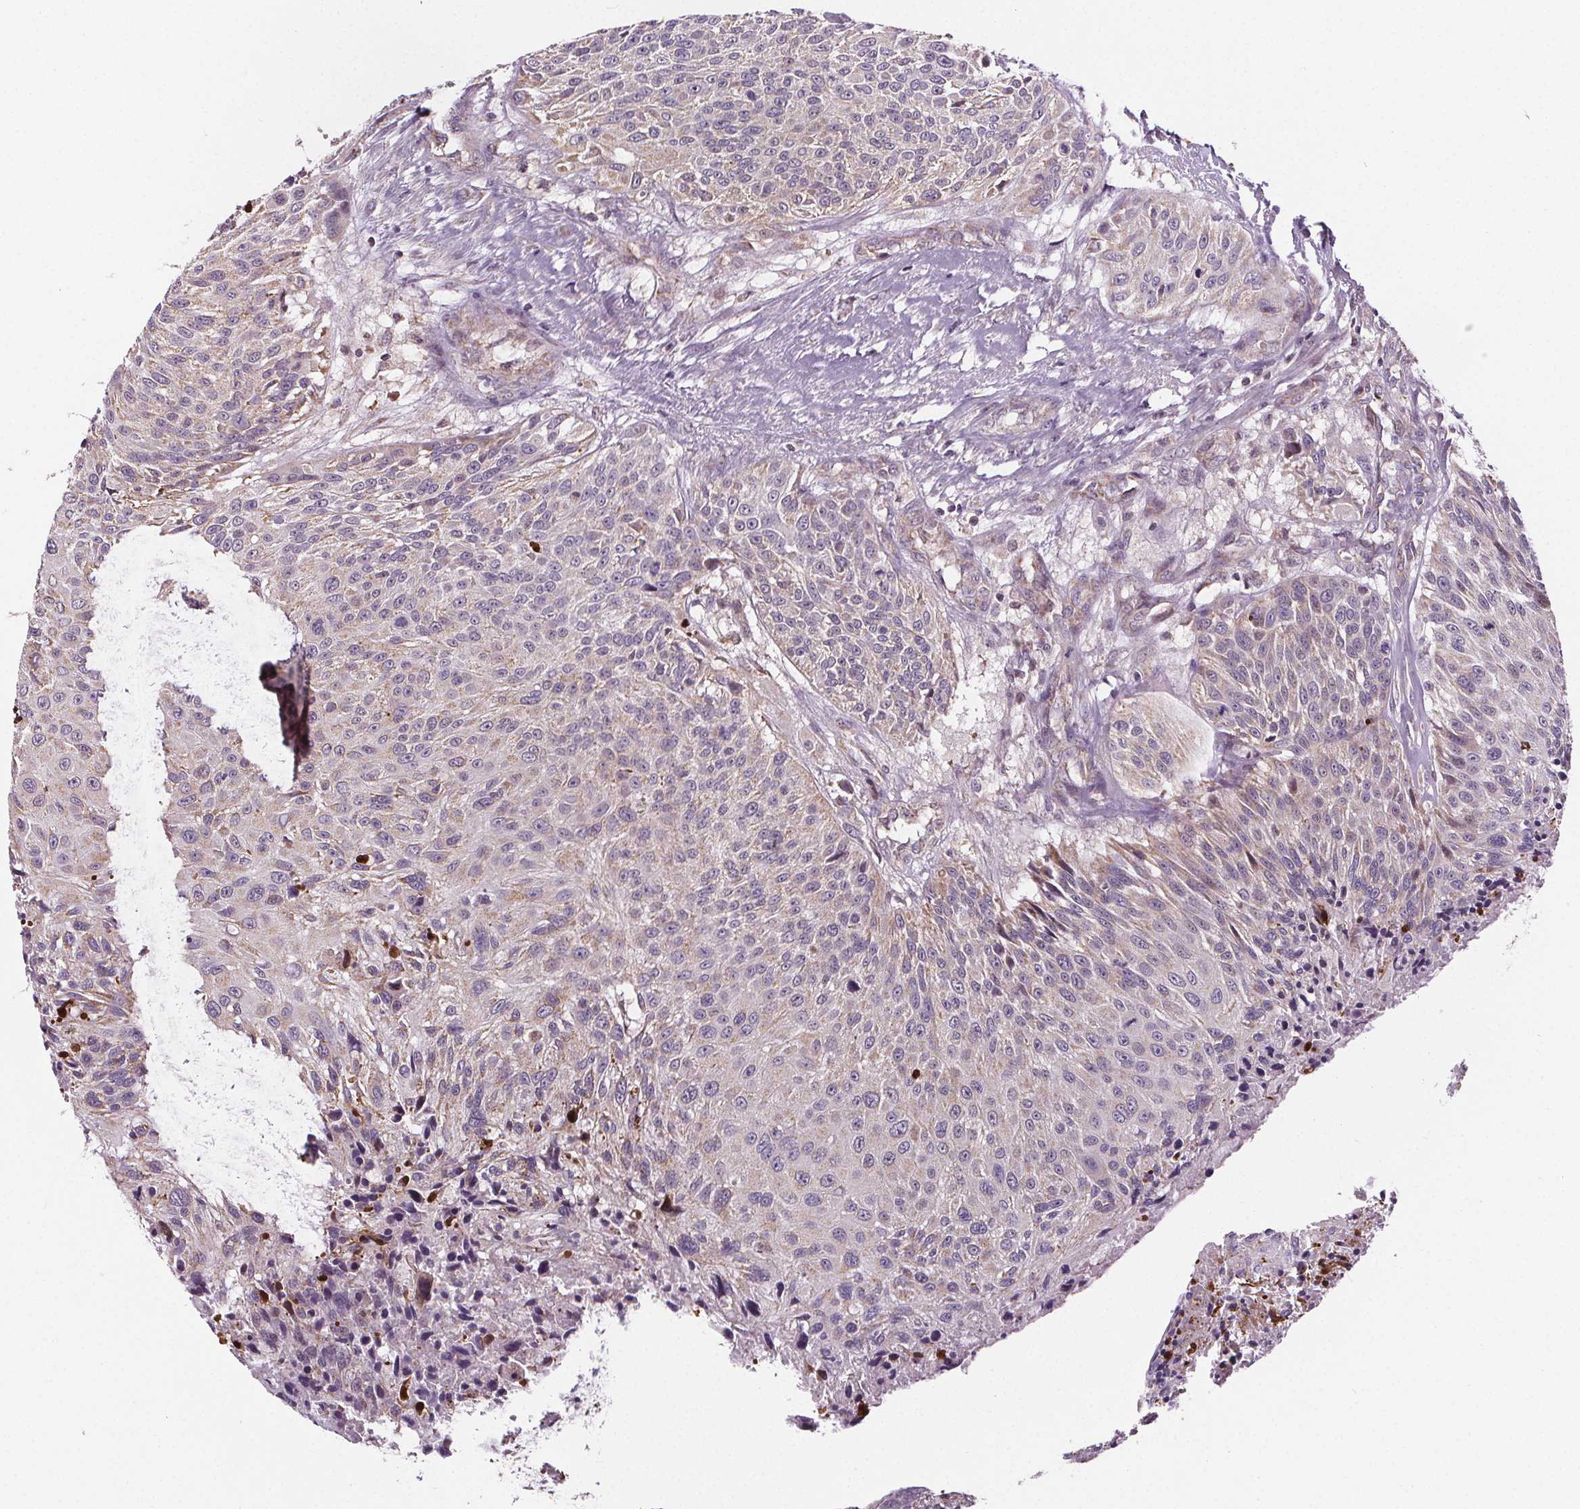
{"staining": {"intensity": "weak", "quantity": "<25%", "location": "cytoplasmic/membranous"}, "tissue": "urothelial cancer", "cell_type": "Tumor cells", "image_type": "cancer", "snomed": [{"axis": "morphology", "description": "Urothelial carcinoma, NOS"}, {"axis": "topography", "description": "Urinary bladder"}], "caption": "This is an immunohistochemistry photomicrograph of human urothelial cancer. There is no positivity in tumor cells.", "gene": "SUCLA2", "patient": {"sex": "male", "age": 55}}